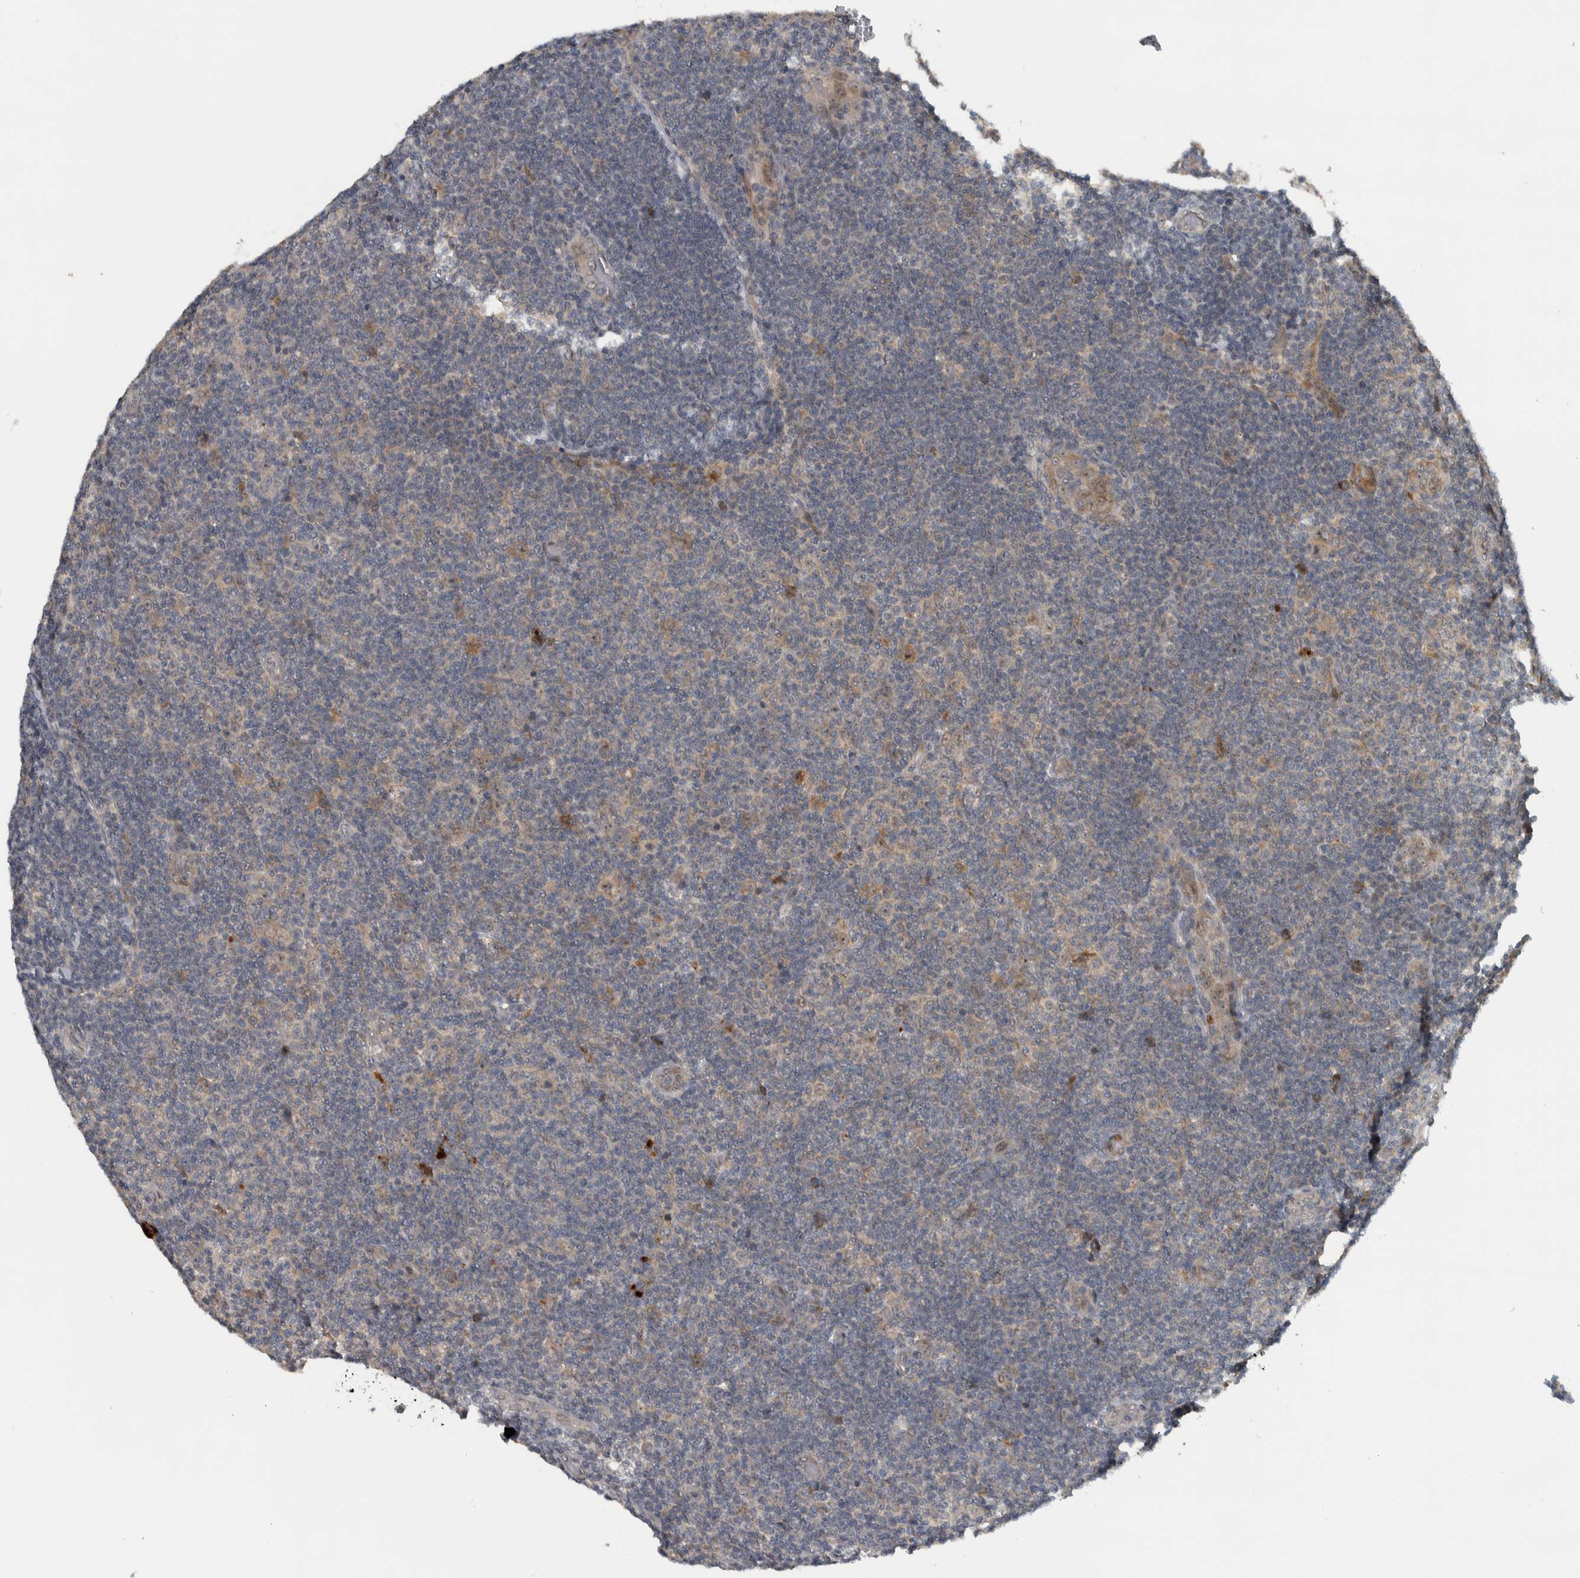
{"staining": {"intensity": "weak", "quantity": "<25%", "location": "nuclear"}, "tissue": "lymphoma", "cell_type": "Tumor cells", "image_type": "cancer", "snomed": [{"axis": "morphology", "description": "Malignant lymphoma, non-Hodgkin's type, Low grade"}, {"axis": "topography", "description": "Lymph node"}], "caption": "The IHC micrograph has no significant staining in tumor cells of lymphoma tissue.", "gene": "XPO5", "patient": {"sex": "male", "age": 83}}